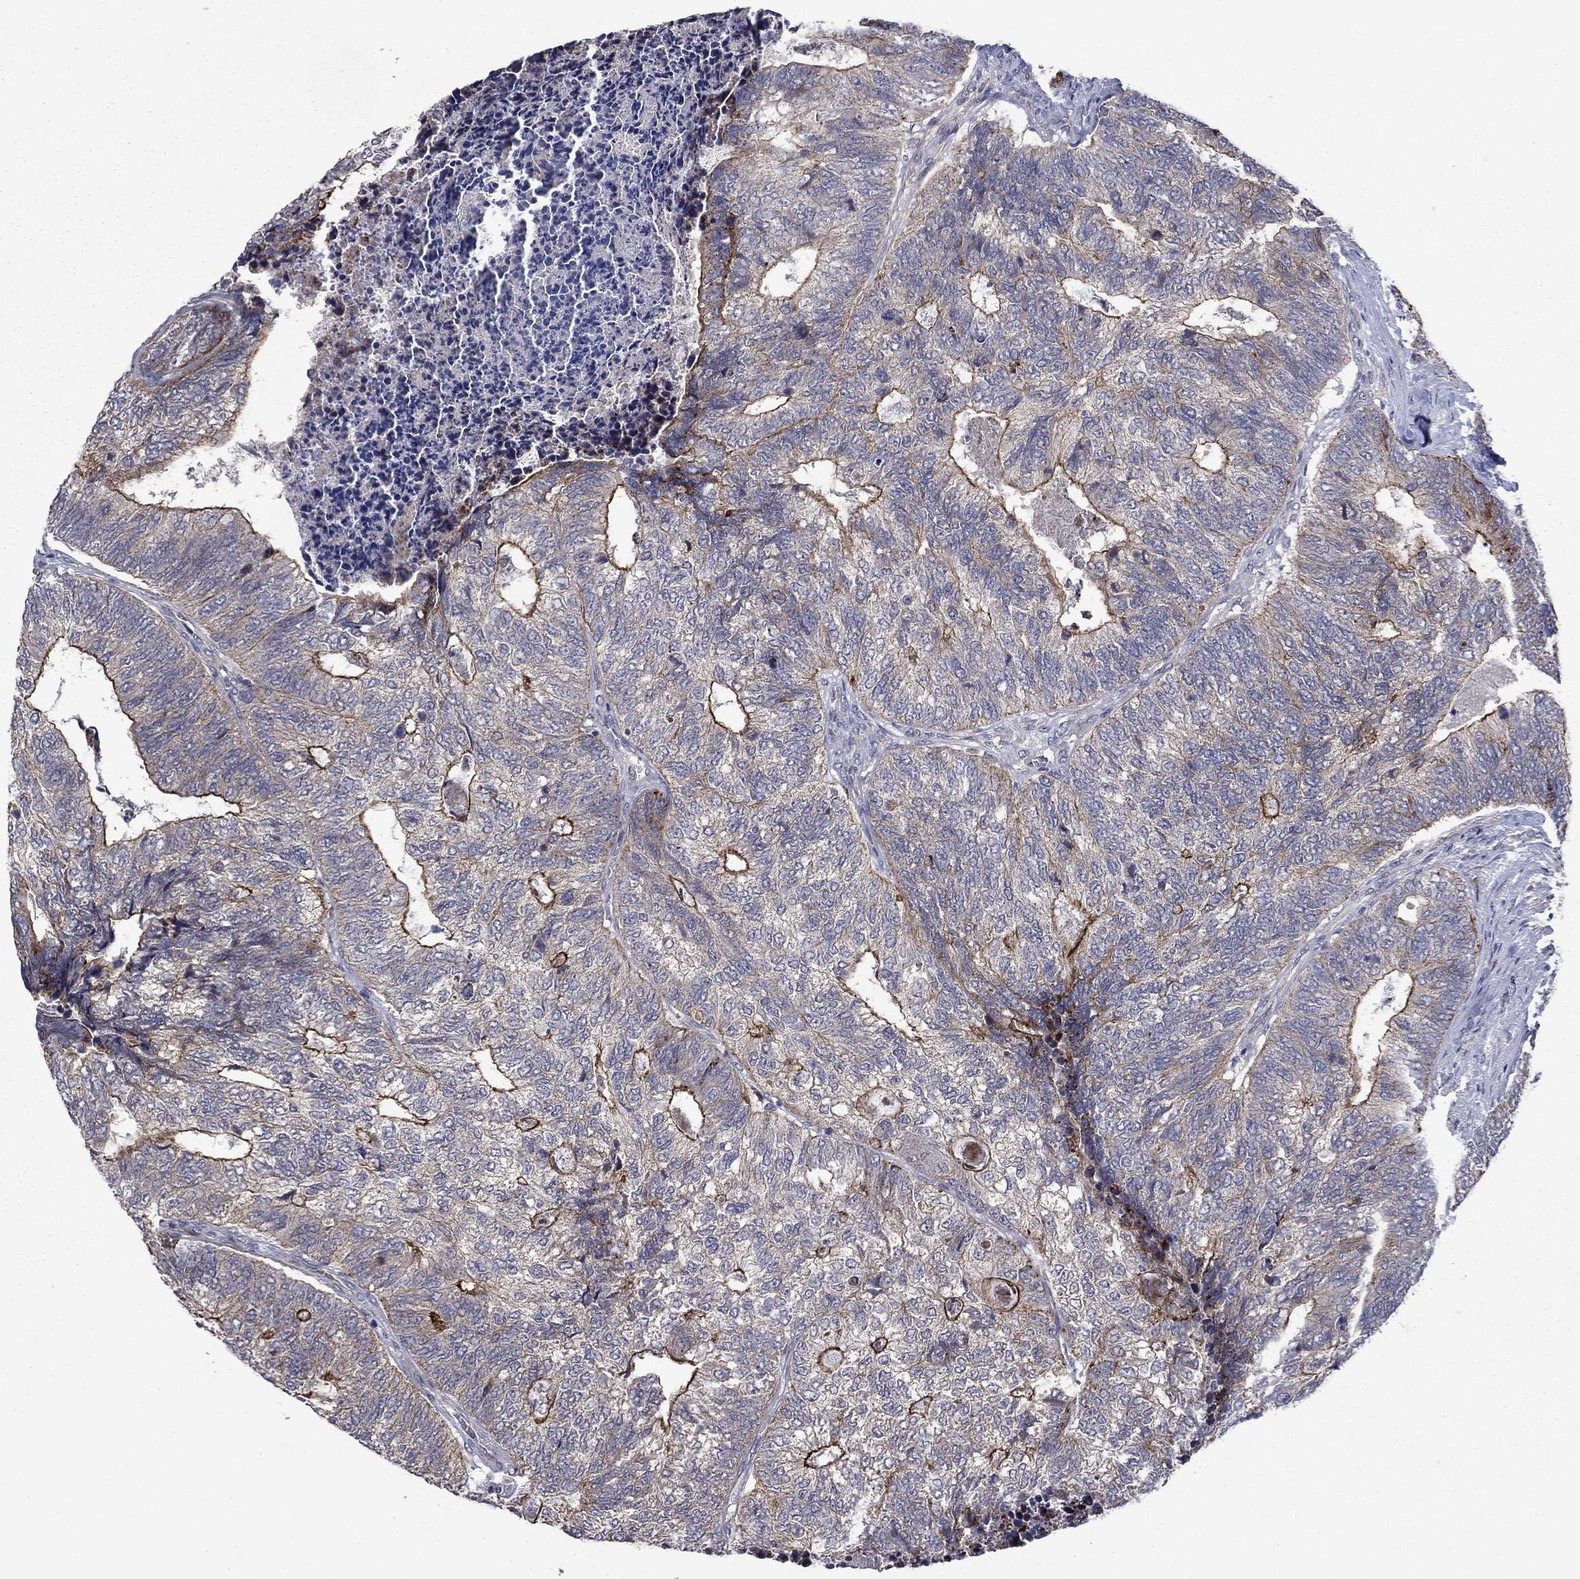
{"staining": {"intensity": "strong", "quantity": "<25%", "location": "cytoplasmic/membranous"}, "tissue": "colorectal cancer", "cell_type": "Tumor cells", "image_type": "cancer", "snomed": [{"axis": "morphology", "description": "Adenocarcinoma, NOS"}, {"axis": "topography", "description": "Colon"}], "caption": "Tumor cells demonstrate strong cytoplasmic/membranous expression in approximately <25% of cells in colorectal cancer. (Brightfield microscopy of DAB IHC at high magnification).", "gene": "SLC7A1", "patient": {"sex": "female", "age": 67}}